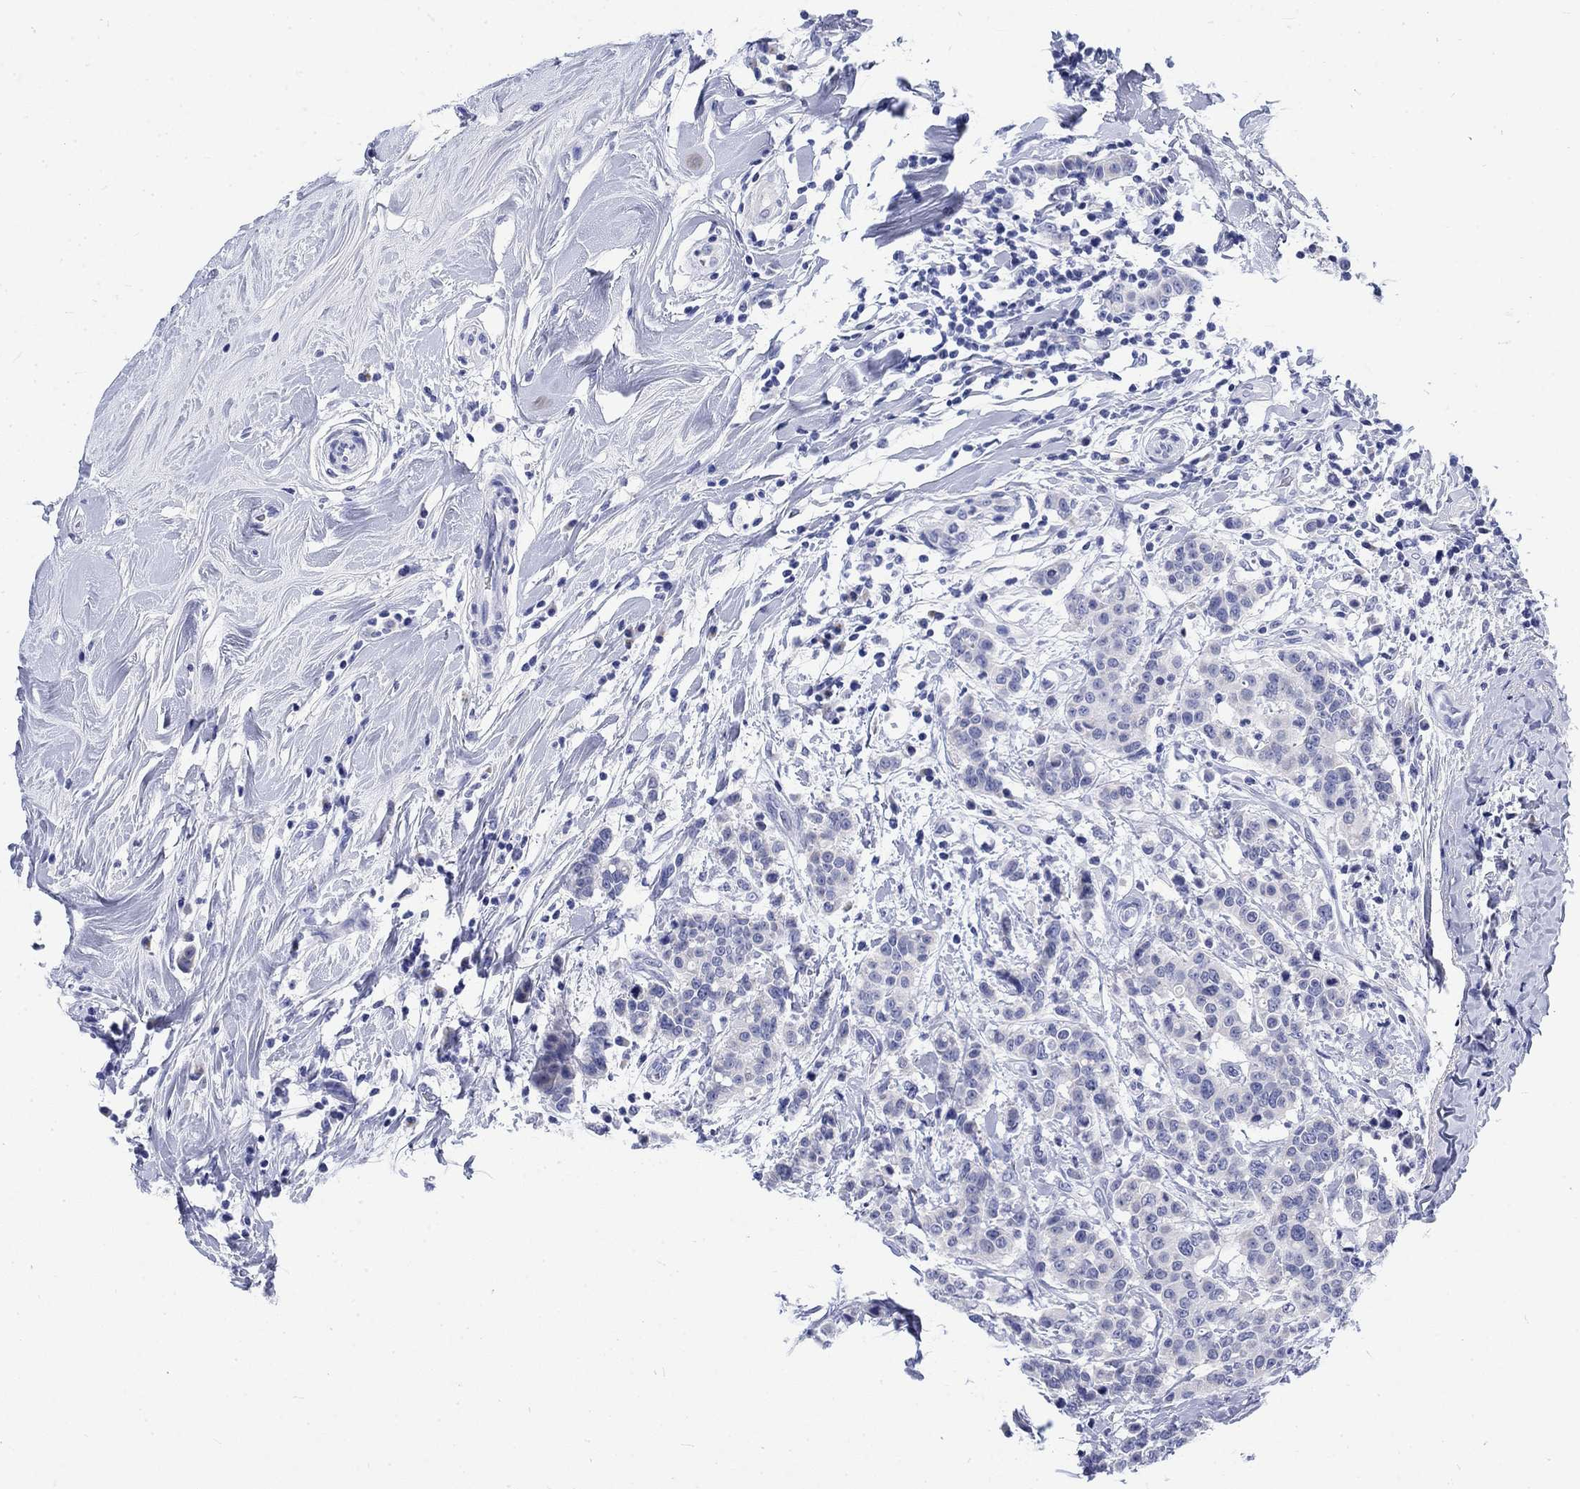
{"staining": {"intensity": "negative", "quantity": "none", "location": "none"}, "tissue": "breast cancer", "cell_type": "Tumor cells", "image_type": "cancer", "snomed": [{"axis": "morphology", "description": "Duct carcinoma"}, {"axis": "topography", "description": "Breast"}], "caption": "The micrograph displays no staining of tumor cells in intraductal carcinoma (breast).", "gene": "KRT76", "patient": {"sex": "female", "age": 27}}